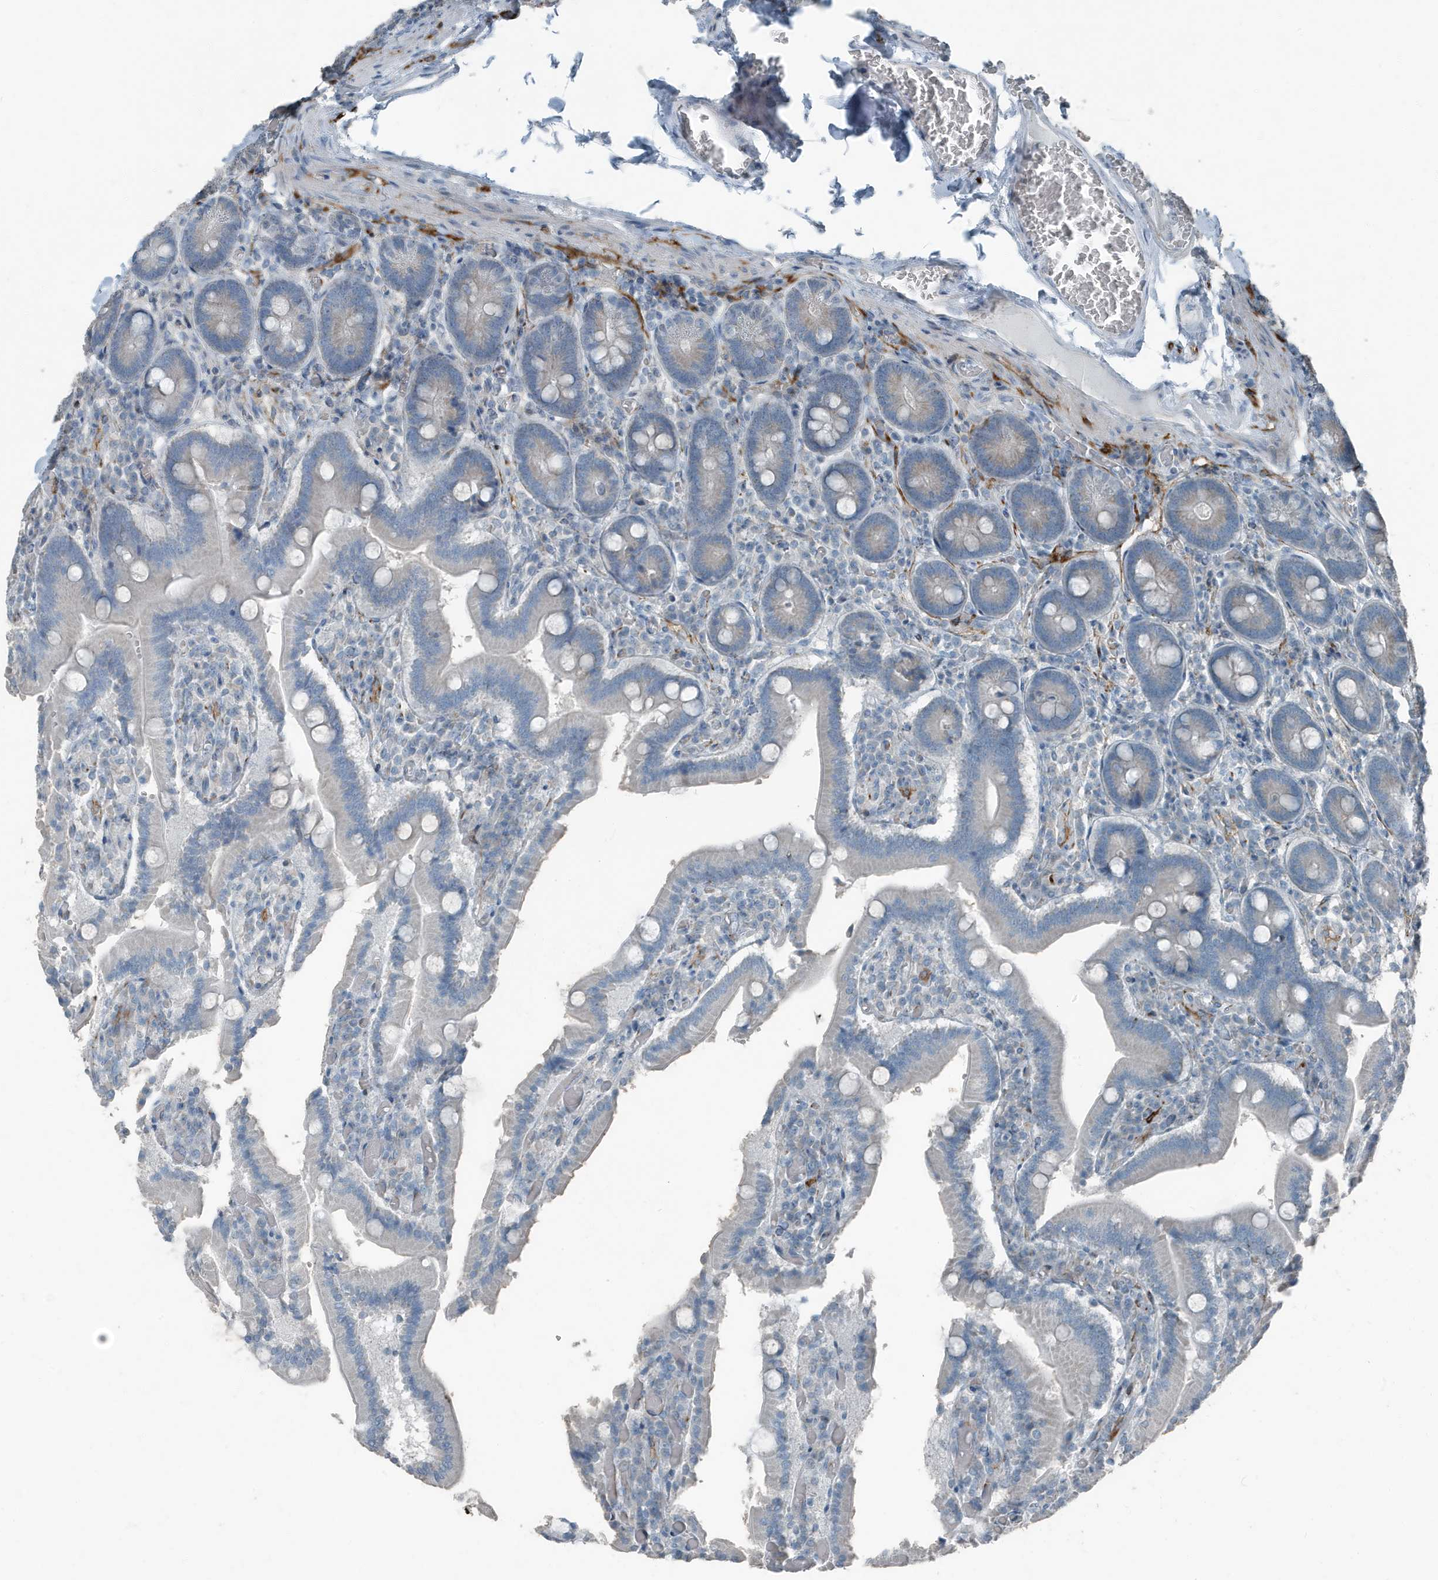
{"staining": {"intensity": "negative", "quantity": "none", "location": "none"}, "tissue": "duodenum", "cell_type": "Glandular cells", "image_type": "normal", "snomed": [{"axis": "morphology", "description": "Normal tissue, NOS"}, {"axis": "topography", "description": "Duodenum"}], "caption": "An immunohistochemistry photomicrograph of unremarkable duodenum is shown. There is no staining in glandular cells of duodenum. (Immunohistochemistry, brightfield microscopy, high magnification).", "gene": "FAM162A", "patient": {"sex": "female", "age": 62}}